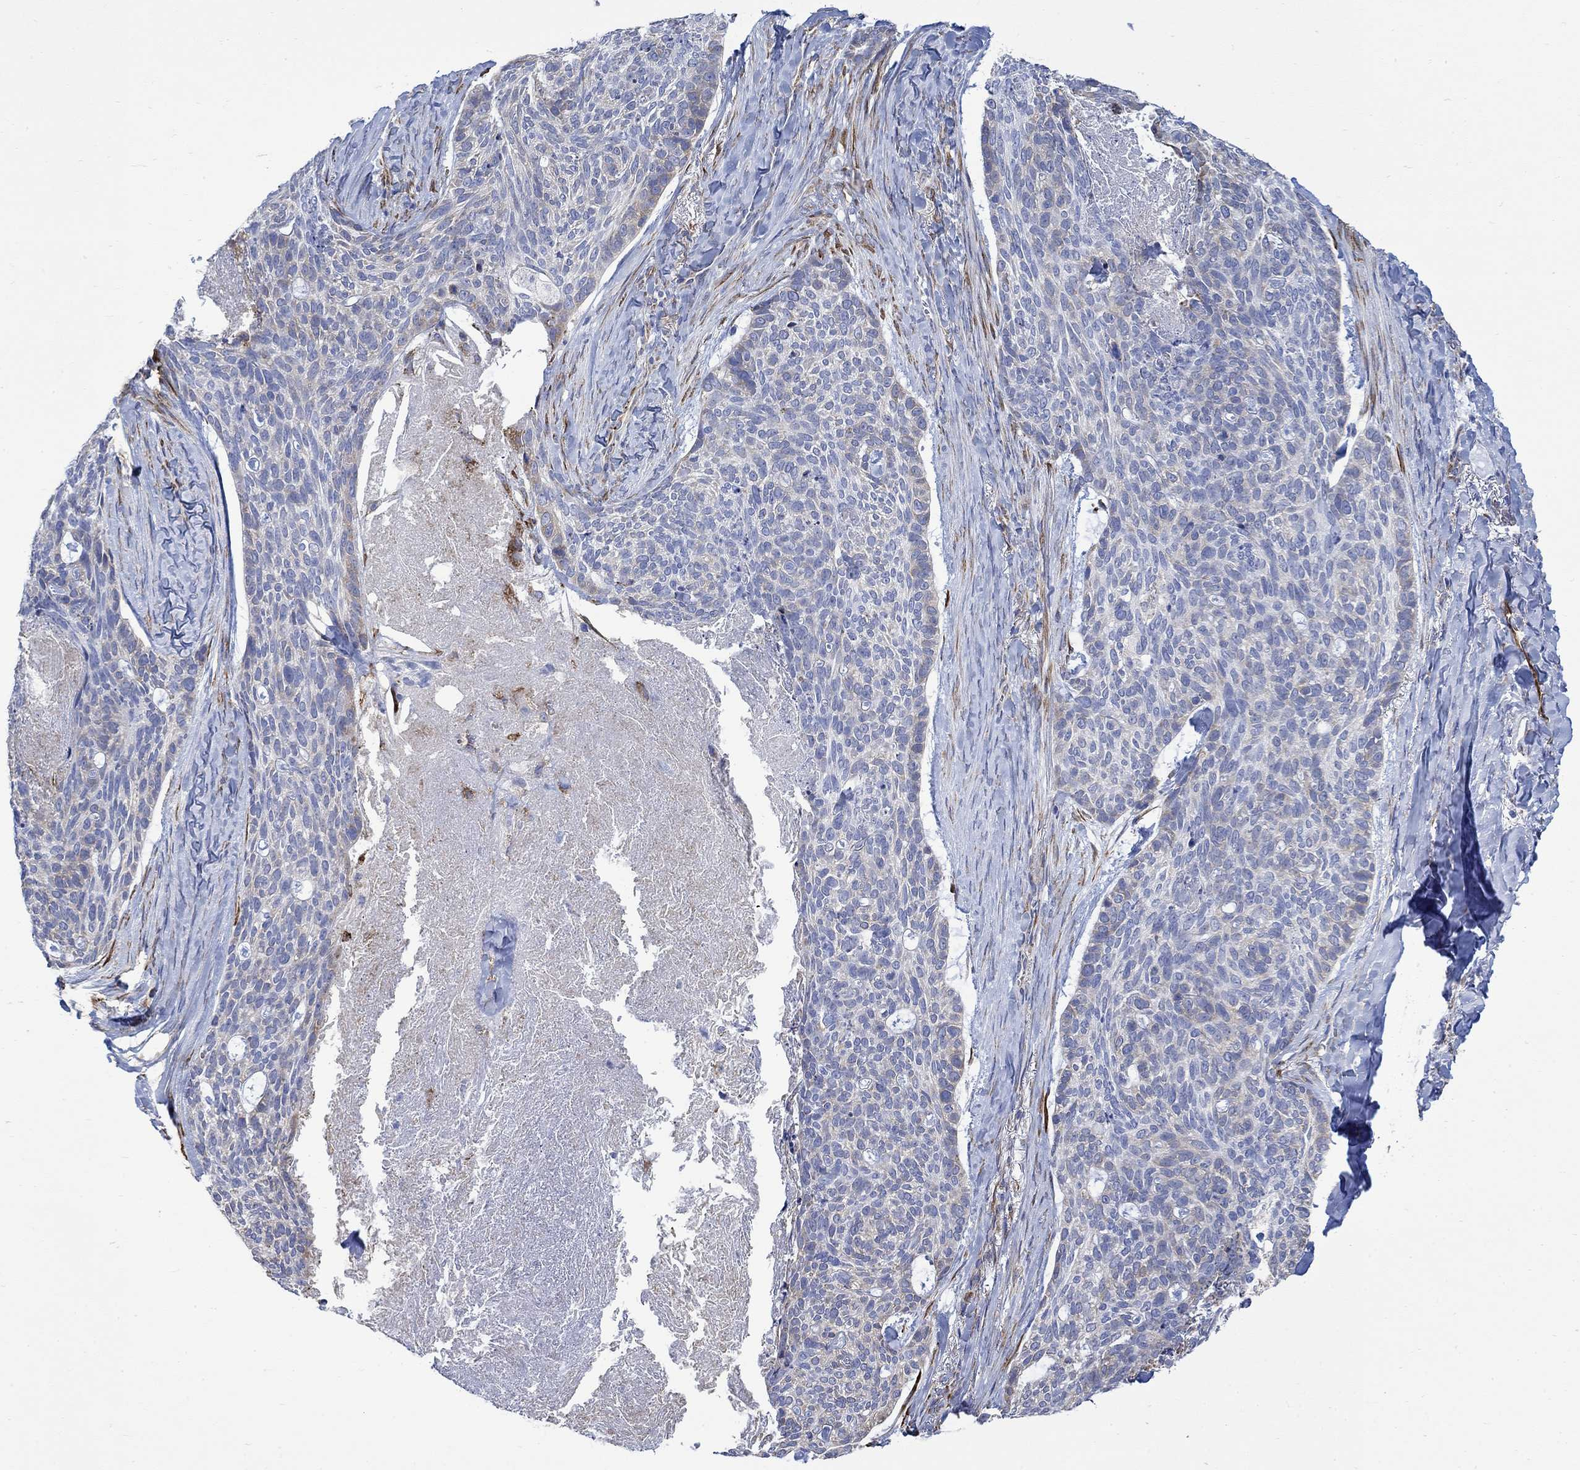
{"staining": {"intensity": "weak", "quantity": "<25%", "location": "cytoplasmic/membranous"}, "tissue": "skin cancer", "cell_type": "Tumor cells", "image_type": "cancer", "snomed": [{"axis": "morphology", "description": "Basal cell carcinoma"}, {"axis": "topography", "description": "Skin"}], "caption": "Immunohistochemical staining of skin cancer displays no significant positivity in tumor cells. (DAB immunohistochemistry (IHC) visualized using brightfield microscopy, high magnification).", "gene": "TGM2", "patient": {"sex": "female", "age": 69}}